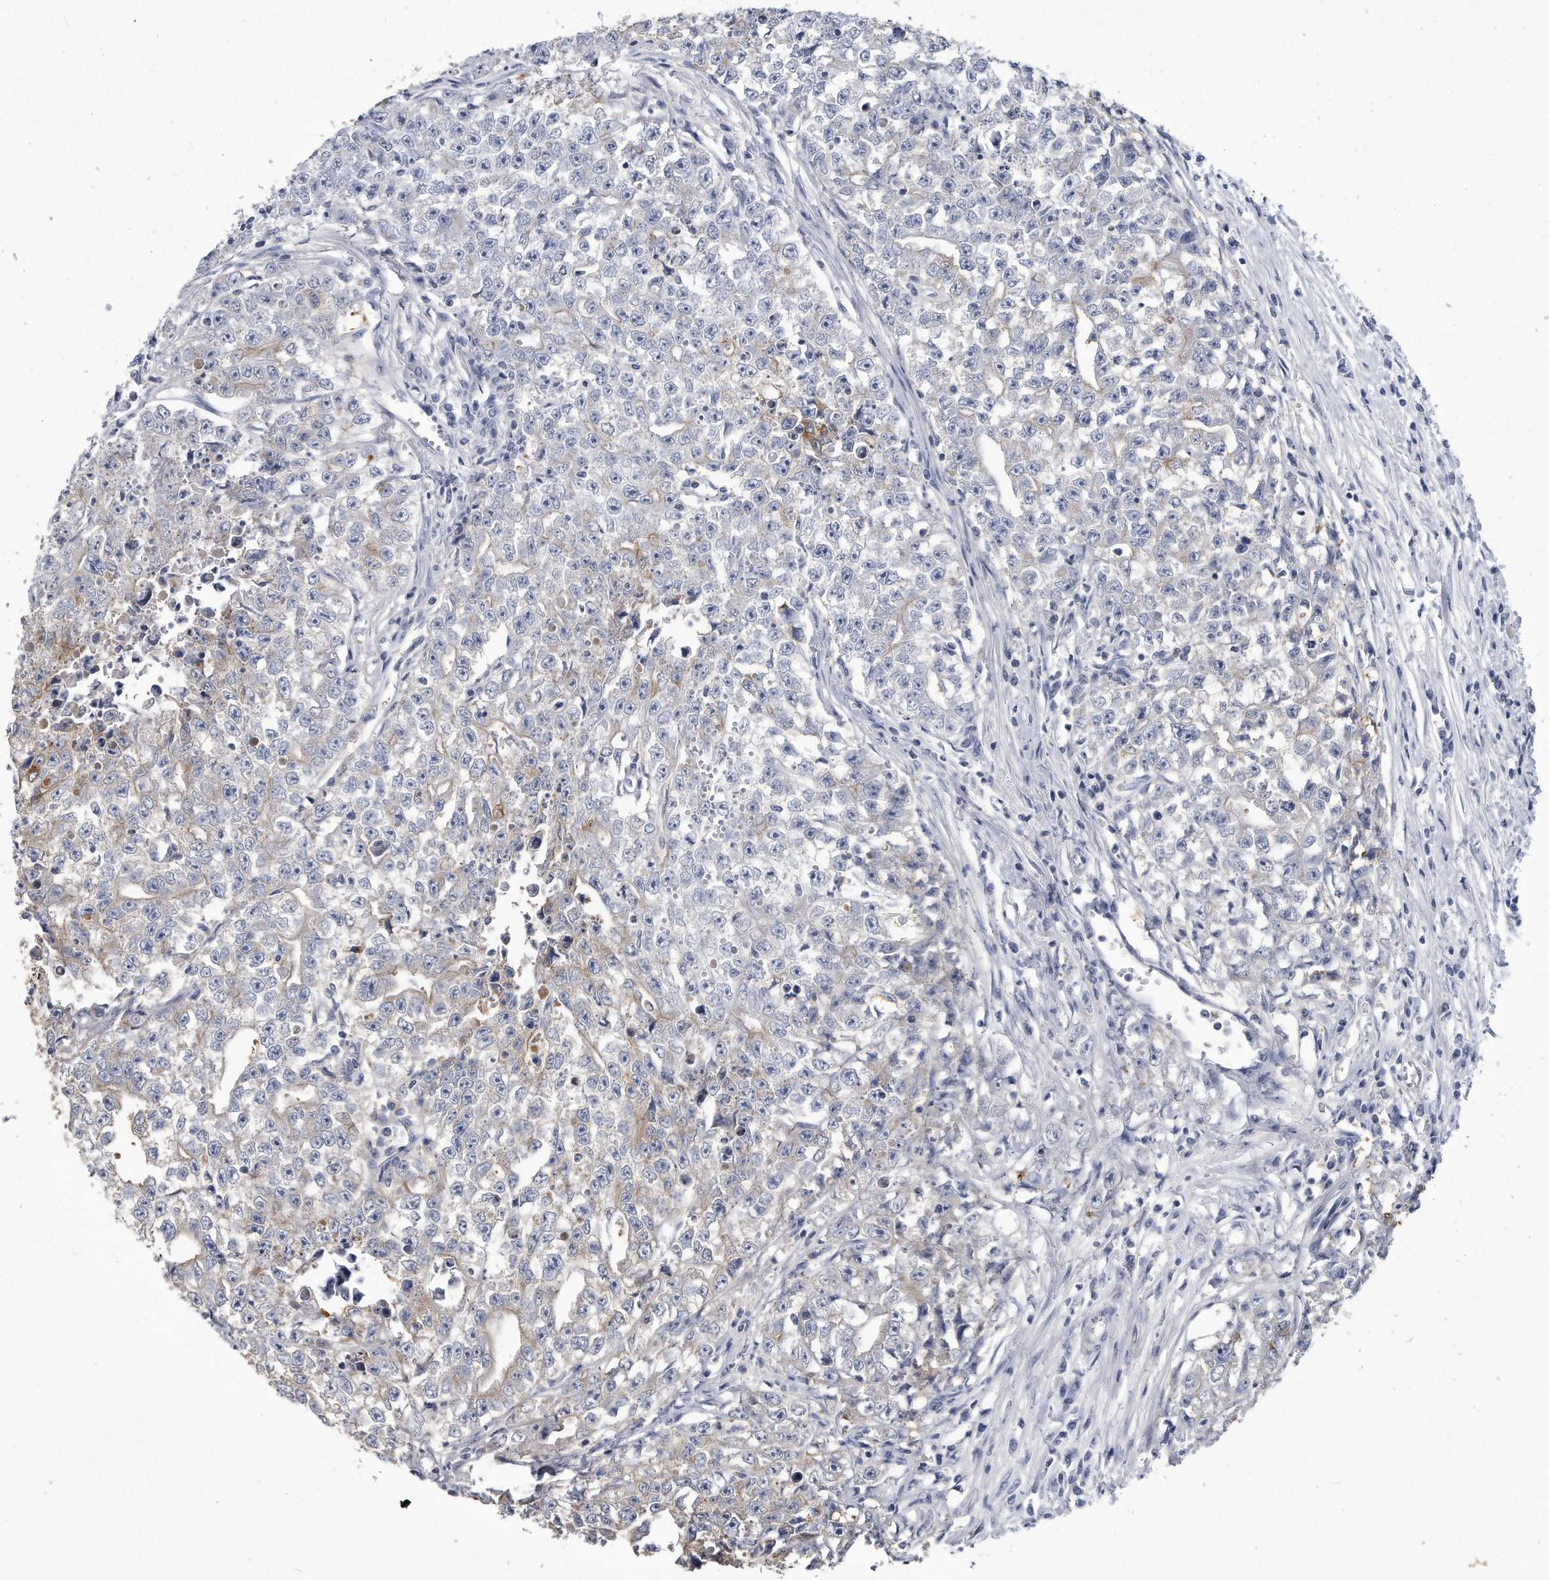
{"staining": {"intensity": "negative", "quantity": "none", "location": "none"}, "tissue": "testis cancer", "cell_type": "Tumor cells", "image_type": "cancer", "snomed": [{"axis": "morphology", "description": "Seminoma, NOS"}, {"axis": "morphology", "description": "Carcinoma, Embryonal, NOS"}, {"axis": "topography", "description": "Testis"}], "caption": "A high-resolution image shows IHC staining of testis cancer, which demonstrates no significant expression in tumor cells.", "gene": "PYGB", "patient": {"sex": "male", "age": 43}}